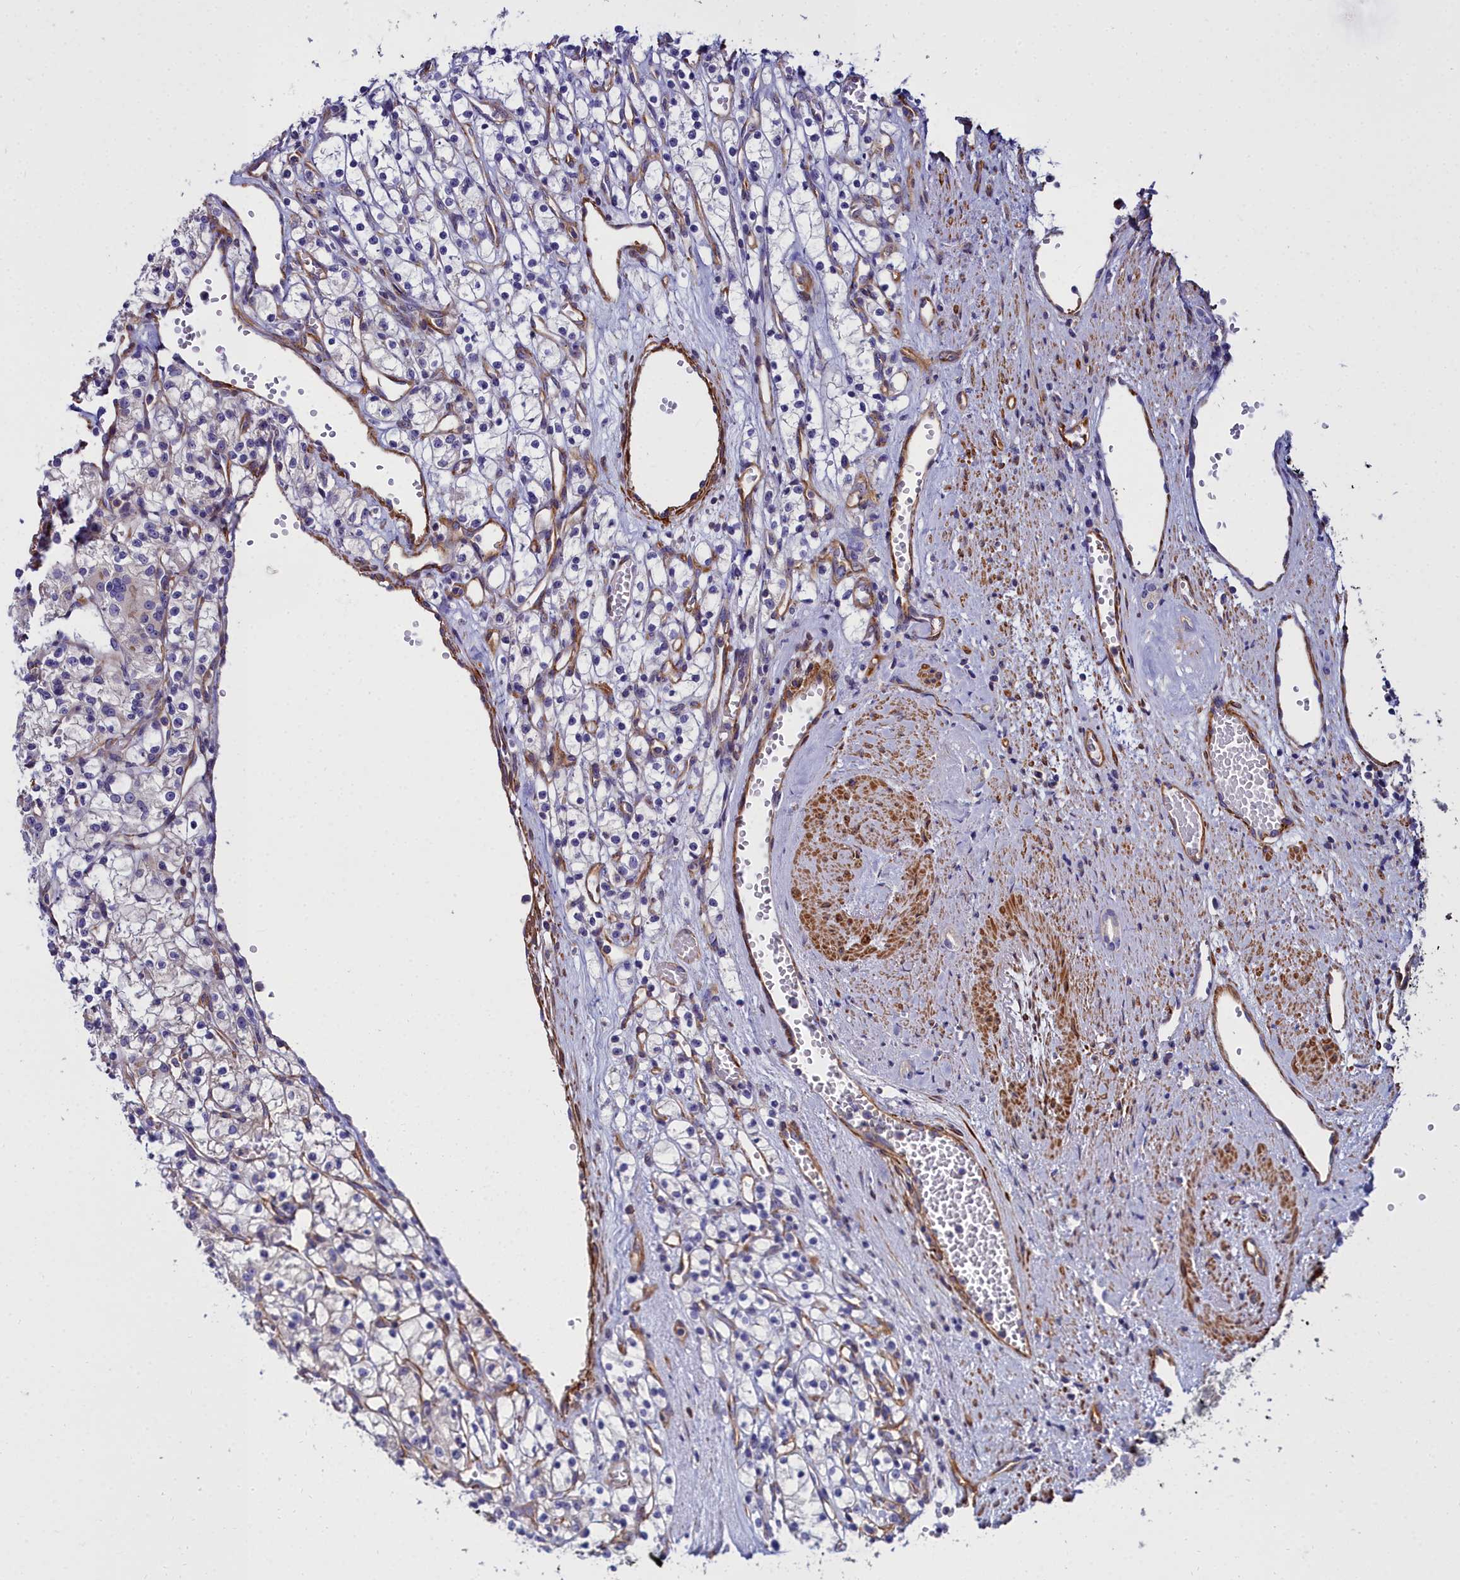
{"staining": {"intensity": "negative", "quantity": "none", "location": "none"}, "tissue": "renal cancer", "cell_type": "Tumor cells", "image_type": "cancer", "snomed": [{"axis": "morphology", "description": "Adenocarcinoma, NOS"}, {"axis": "topography", "description": "Kidney"}], "caption": "IHC image of neoplastic tissue: renal cancer stained with DAB (3,3'-diaminobenzidine) displays no significant protein staining in tumor cells.", "gene": "FADS3", "patient": {"sex": "female", "age": 59}}